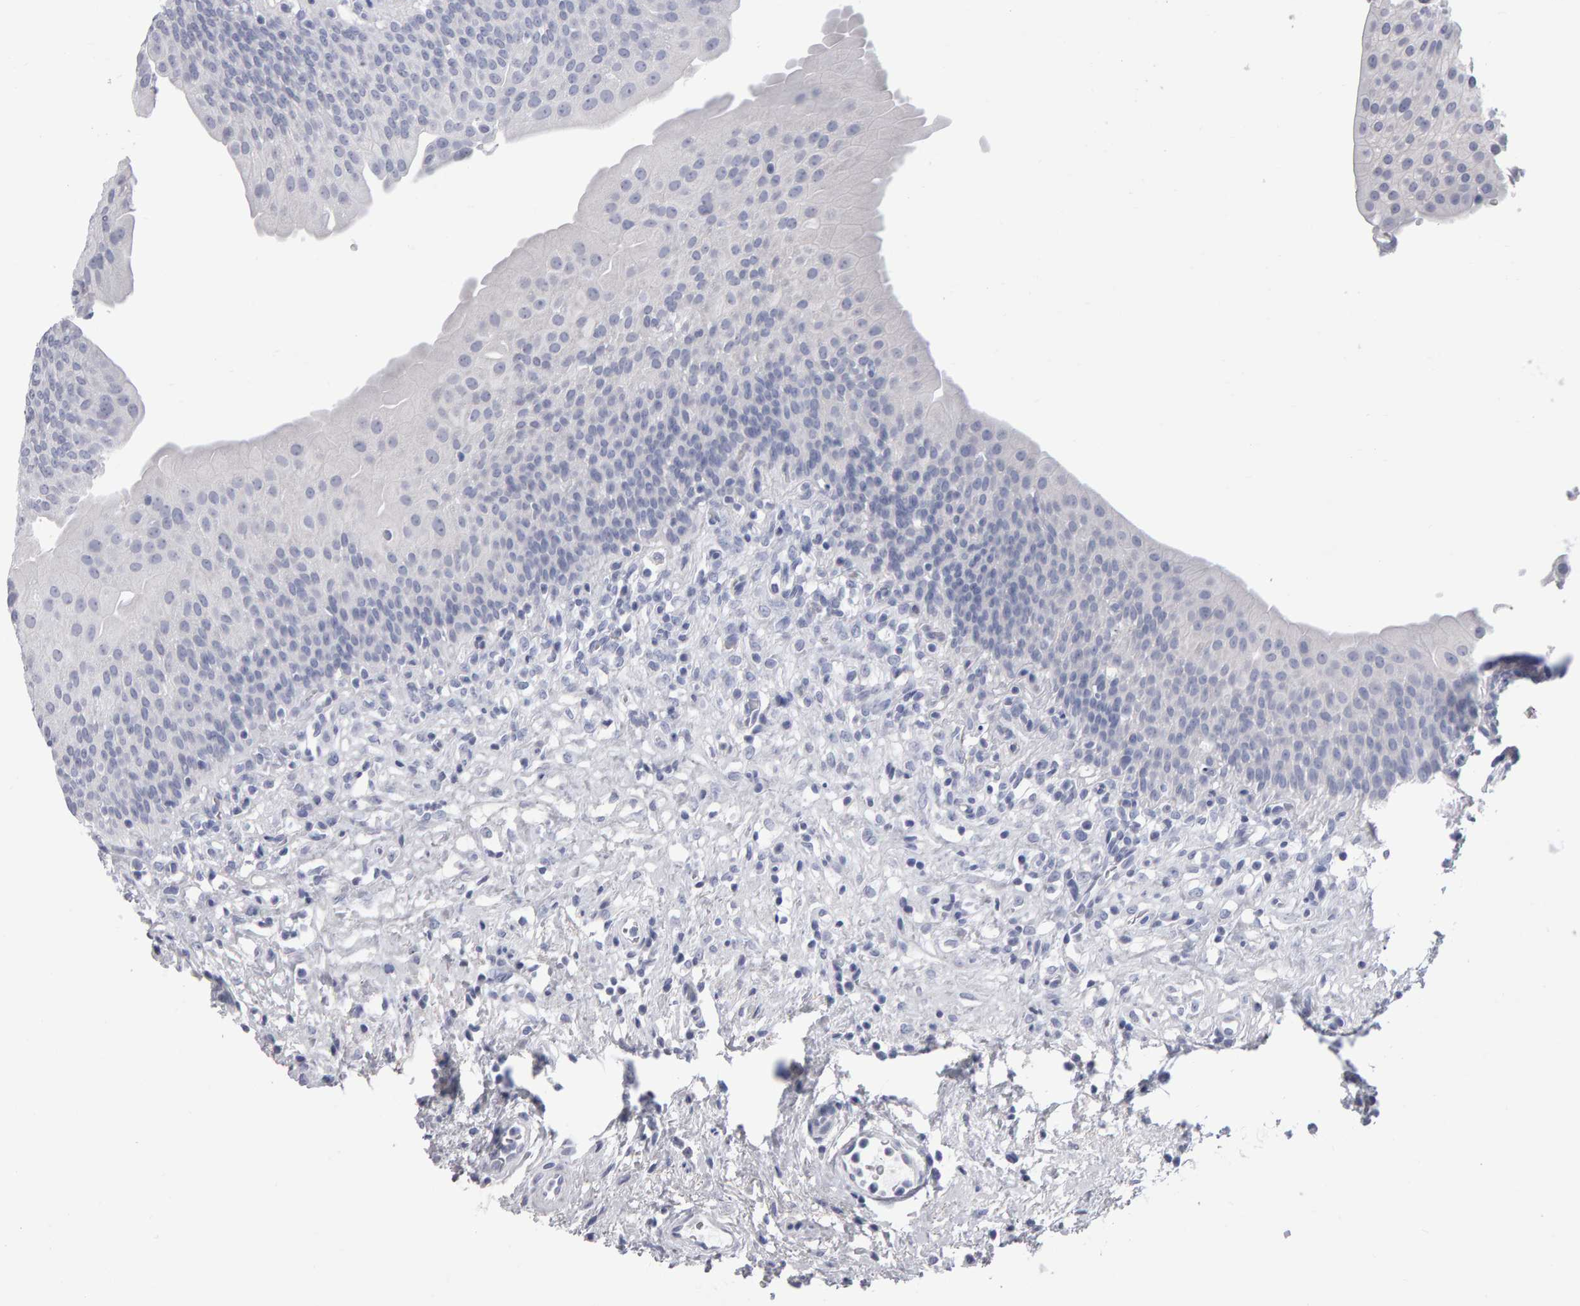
{"staining": {"intensity": "negative", "quantity": "none", "location": "none"}, "tissue": "urothelial cancer", "cell_type": "Tumor cells", "image_type": "cancer", "snomed": [{"axis": "morphology", "description": "Normal tissue, NOS"}, {"axis": "morphology", "description": "Urothelial carcinoma, Low grade"}, {"axis": "topography", "description": "Smooth muscle"}, {"axis": "topography", "description": "Urinary bladder"}], "caption": "Protein analysis of urothelial cancer displays no significant staining in tumor cells. (DAB immunohistochemistry (IHC), high magnification).", "gene": "NCDN", "patient": {"sex": "male", "age": 60}}